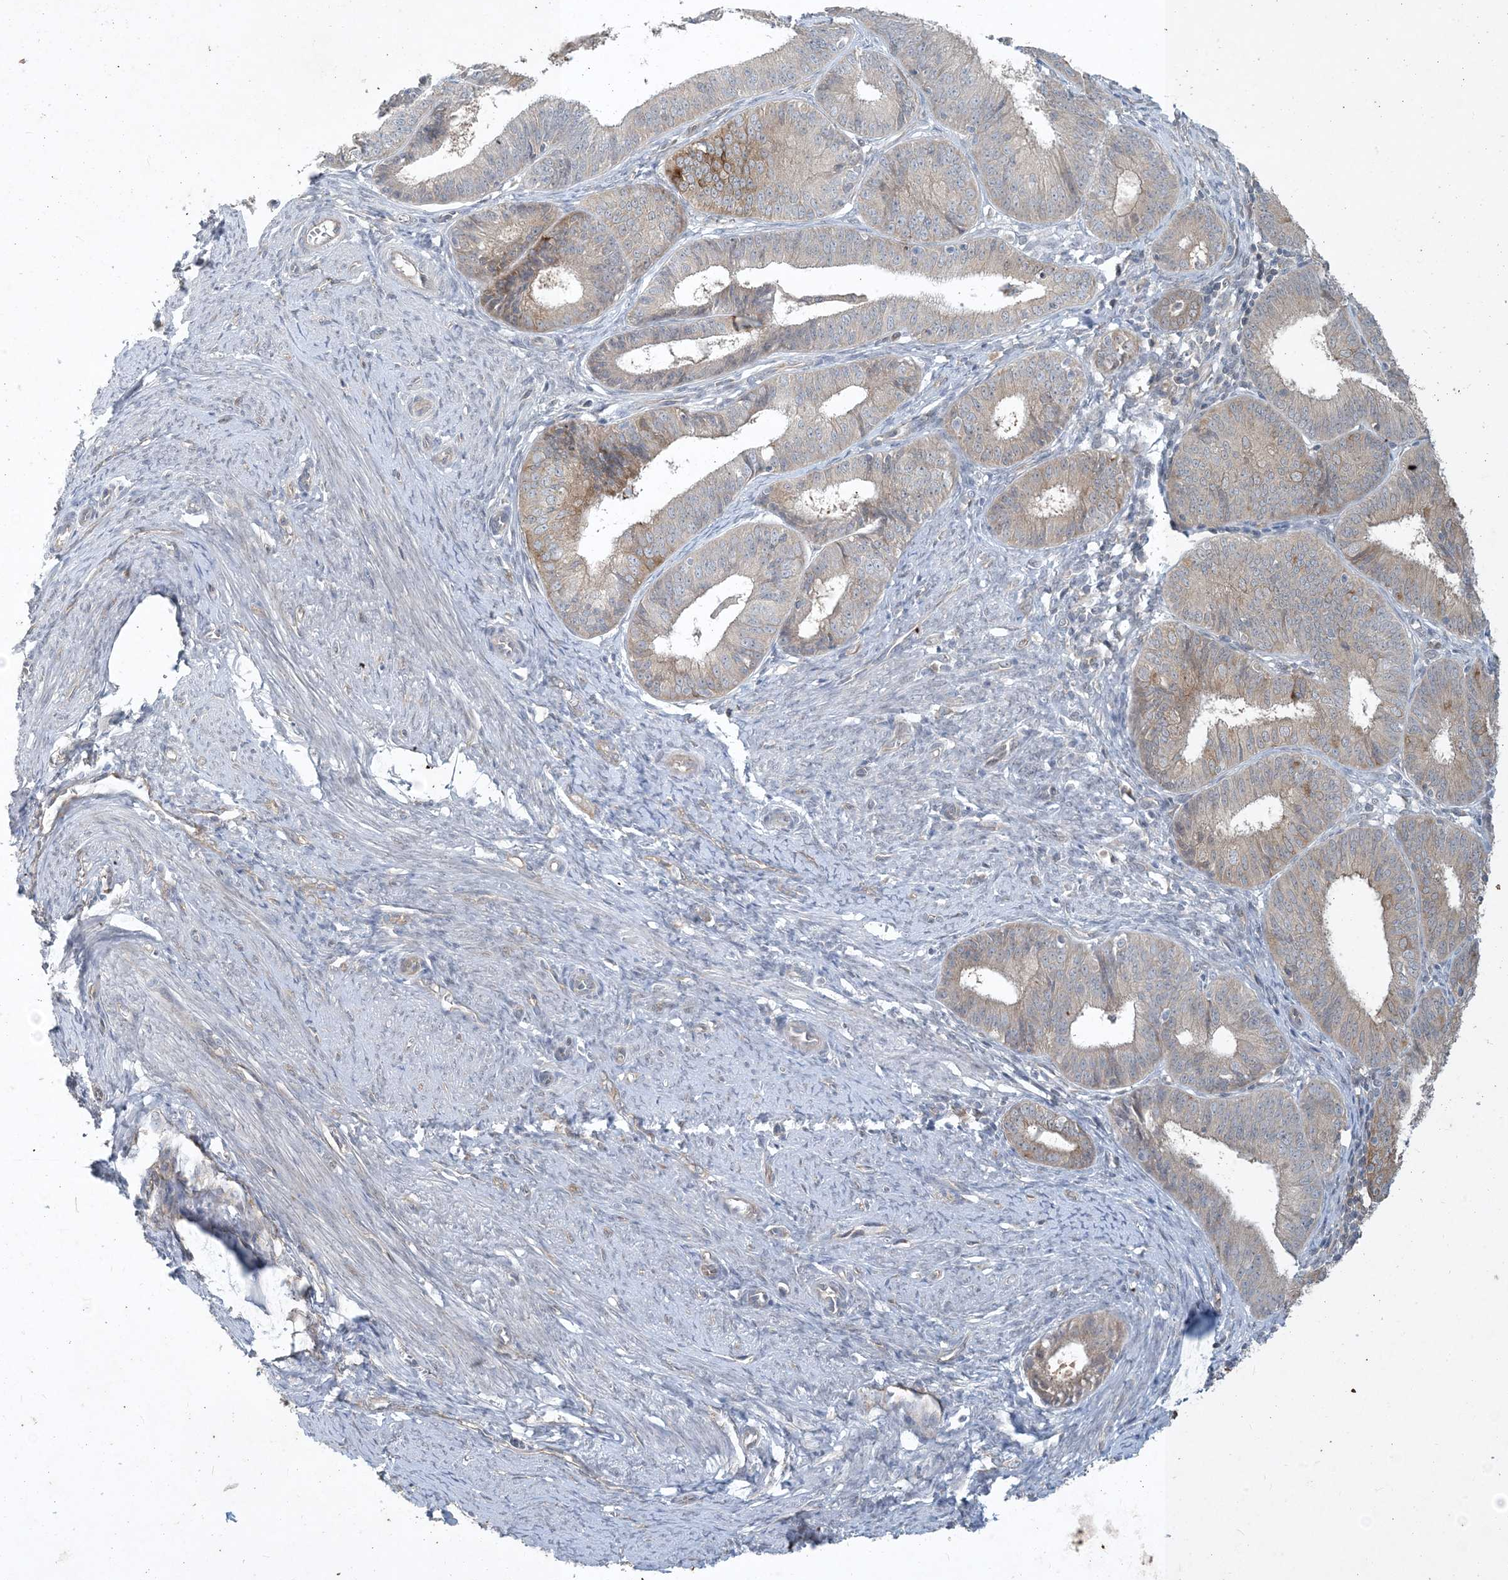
{"staining": {"intensity": "moderate", "quantity": "<25%", "location": "cytoplasmic/membranous"}, "tissue": "endometrial cancer", "cell_type": "Tumor cells", "image_type": "cancer", "snomed": [{"axis": "morphology", "description": "Adenocarcinoma, NOS"}, {"axis": "topography", "description": "Endometrium"}], "caption": "There is low levels of moderate cytoplasmic/membranous staining in tumor cells of adenocarcinoma (endometrial), as demonstrated by immunohistochemical staining (brown color).", "gene": "CDS1", "patient": {"sex": "female", "age": 51}}